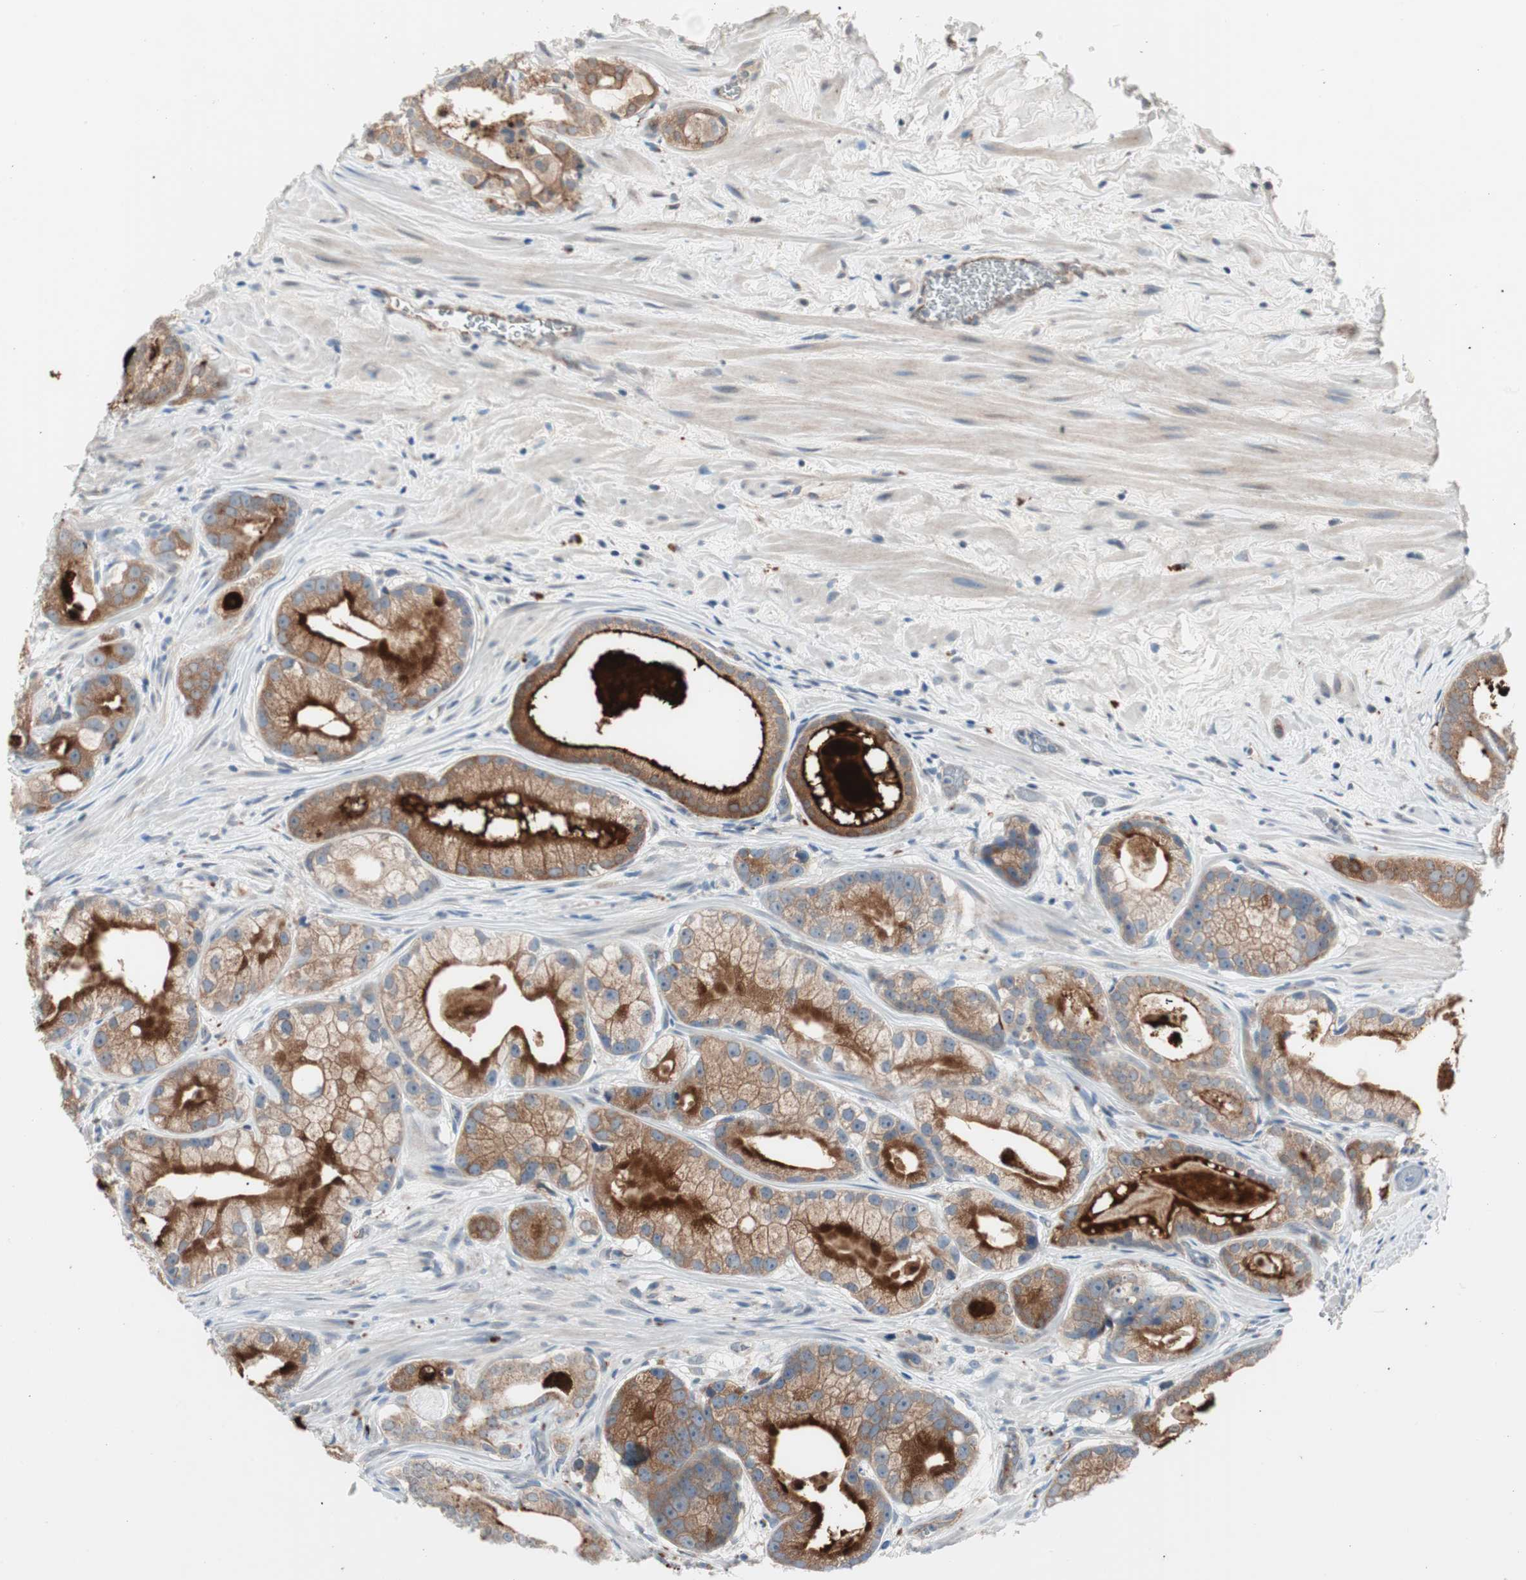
{"staining": {"intensity": "strong", "quantity": ">75%", "location": "cytoplasmic/membranous,nuclear"}, "tissue": "prostate cancer", "cell_type": "Tumor cells", "image_type": "cancer", "snomed": [{"axis": "morphology", "description": "Adenocarcinoma, Low grade"}, {"axis": "topography", "description": "Prostate"}], "caption": "Human prostate cancer stained with a protein marker shows strong staining in tumor cells.", "gene": "FGFR4", "patient": {"sex": "male", "age": 59}}